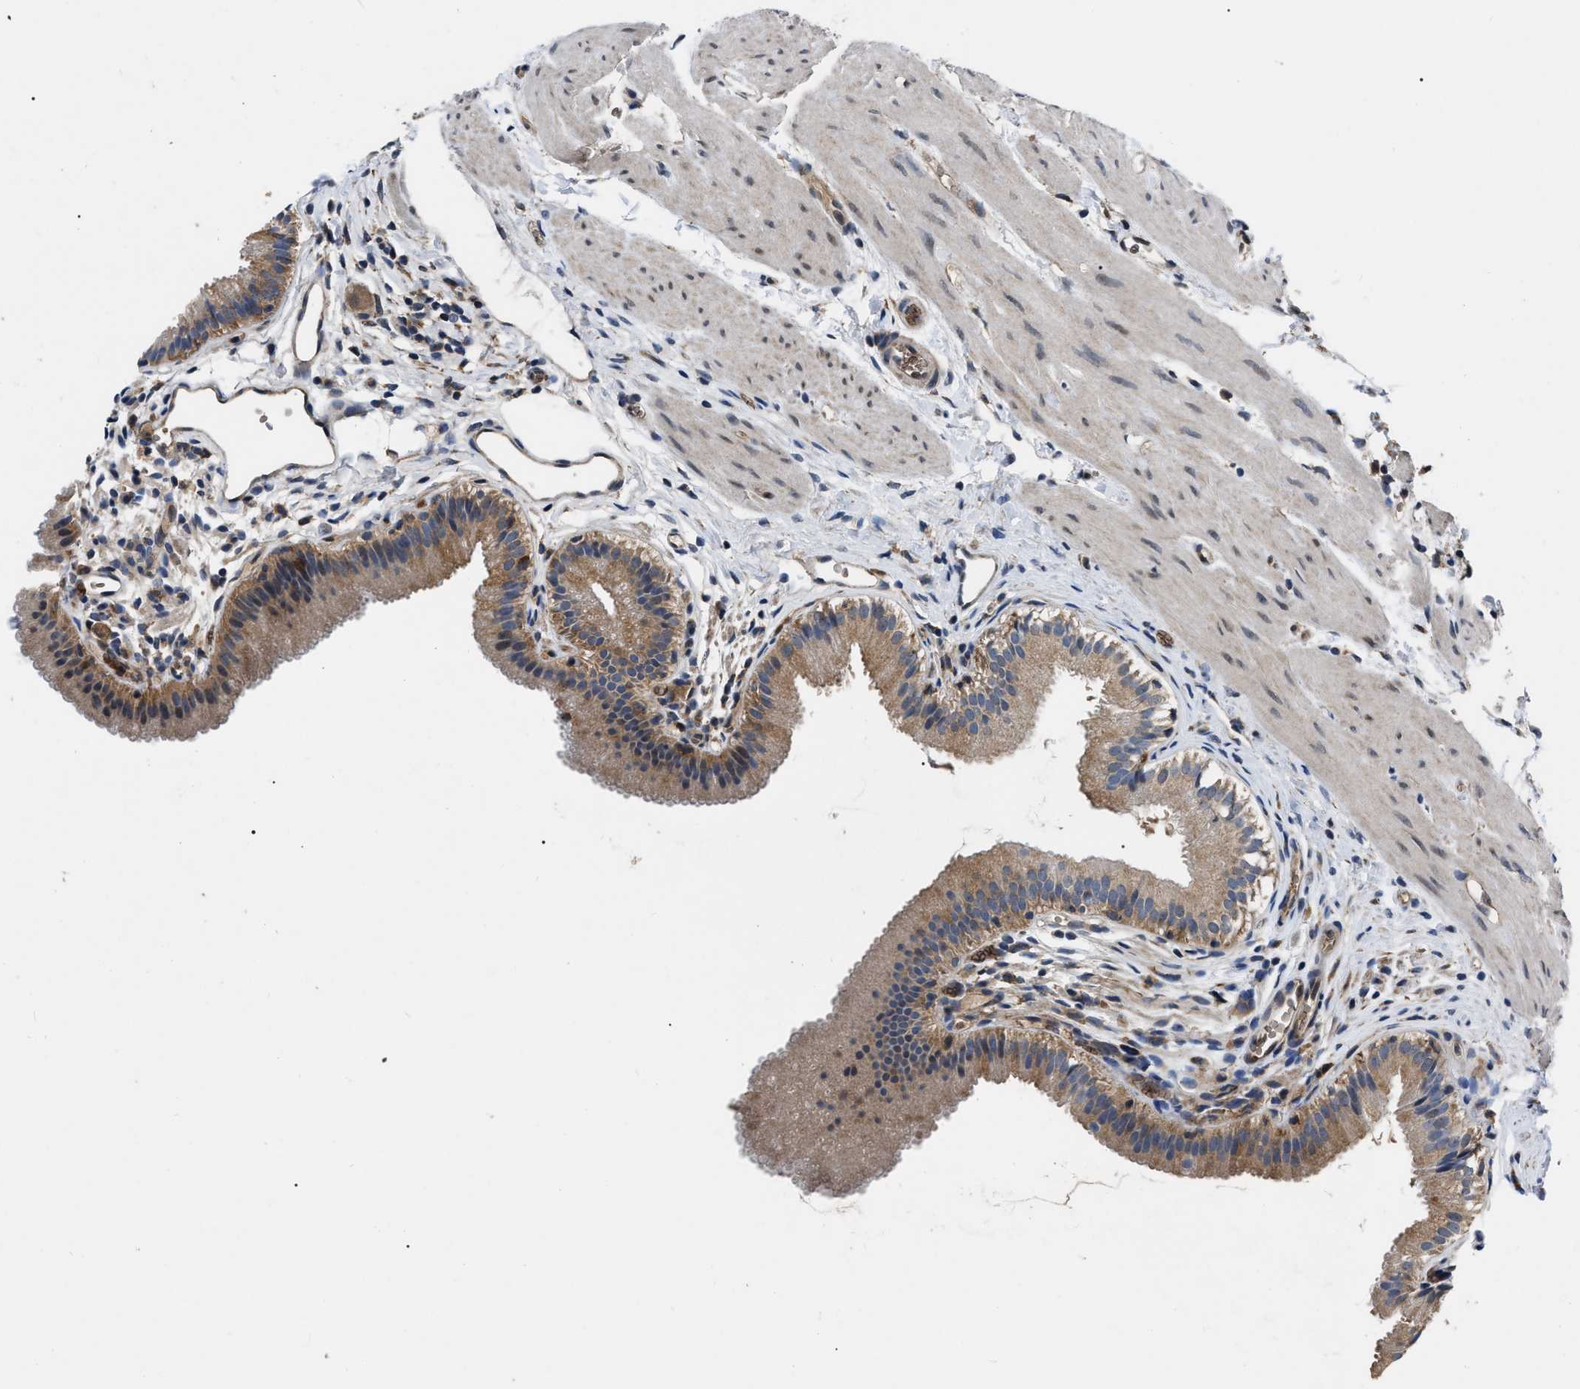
{"staining": {"intensity": "strong", "quantity": ">75%", "location": "cytoplasmic/membranous"}, "tissue": "gallbladder", "cell_type": "Glandular cells", "image_type": "normal", "snomed": [{"axis": "morphology", "description": "Normal tissue, NOS"}, {"axis": "topography", "description": "Gallbladder"}], "caption": "Brown immunohistochemical staining in normal gallbladder reveals strong cytoplasmic/membranous positivity in approximately >75% of glandular cells.", "gene": "GET4", "patient": {"sex": "female", "age": 26}}